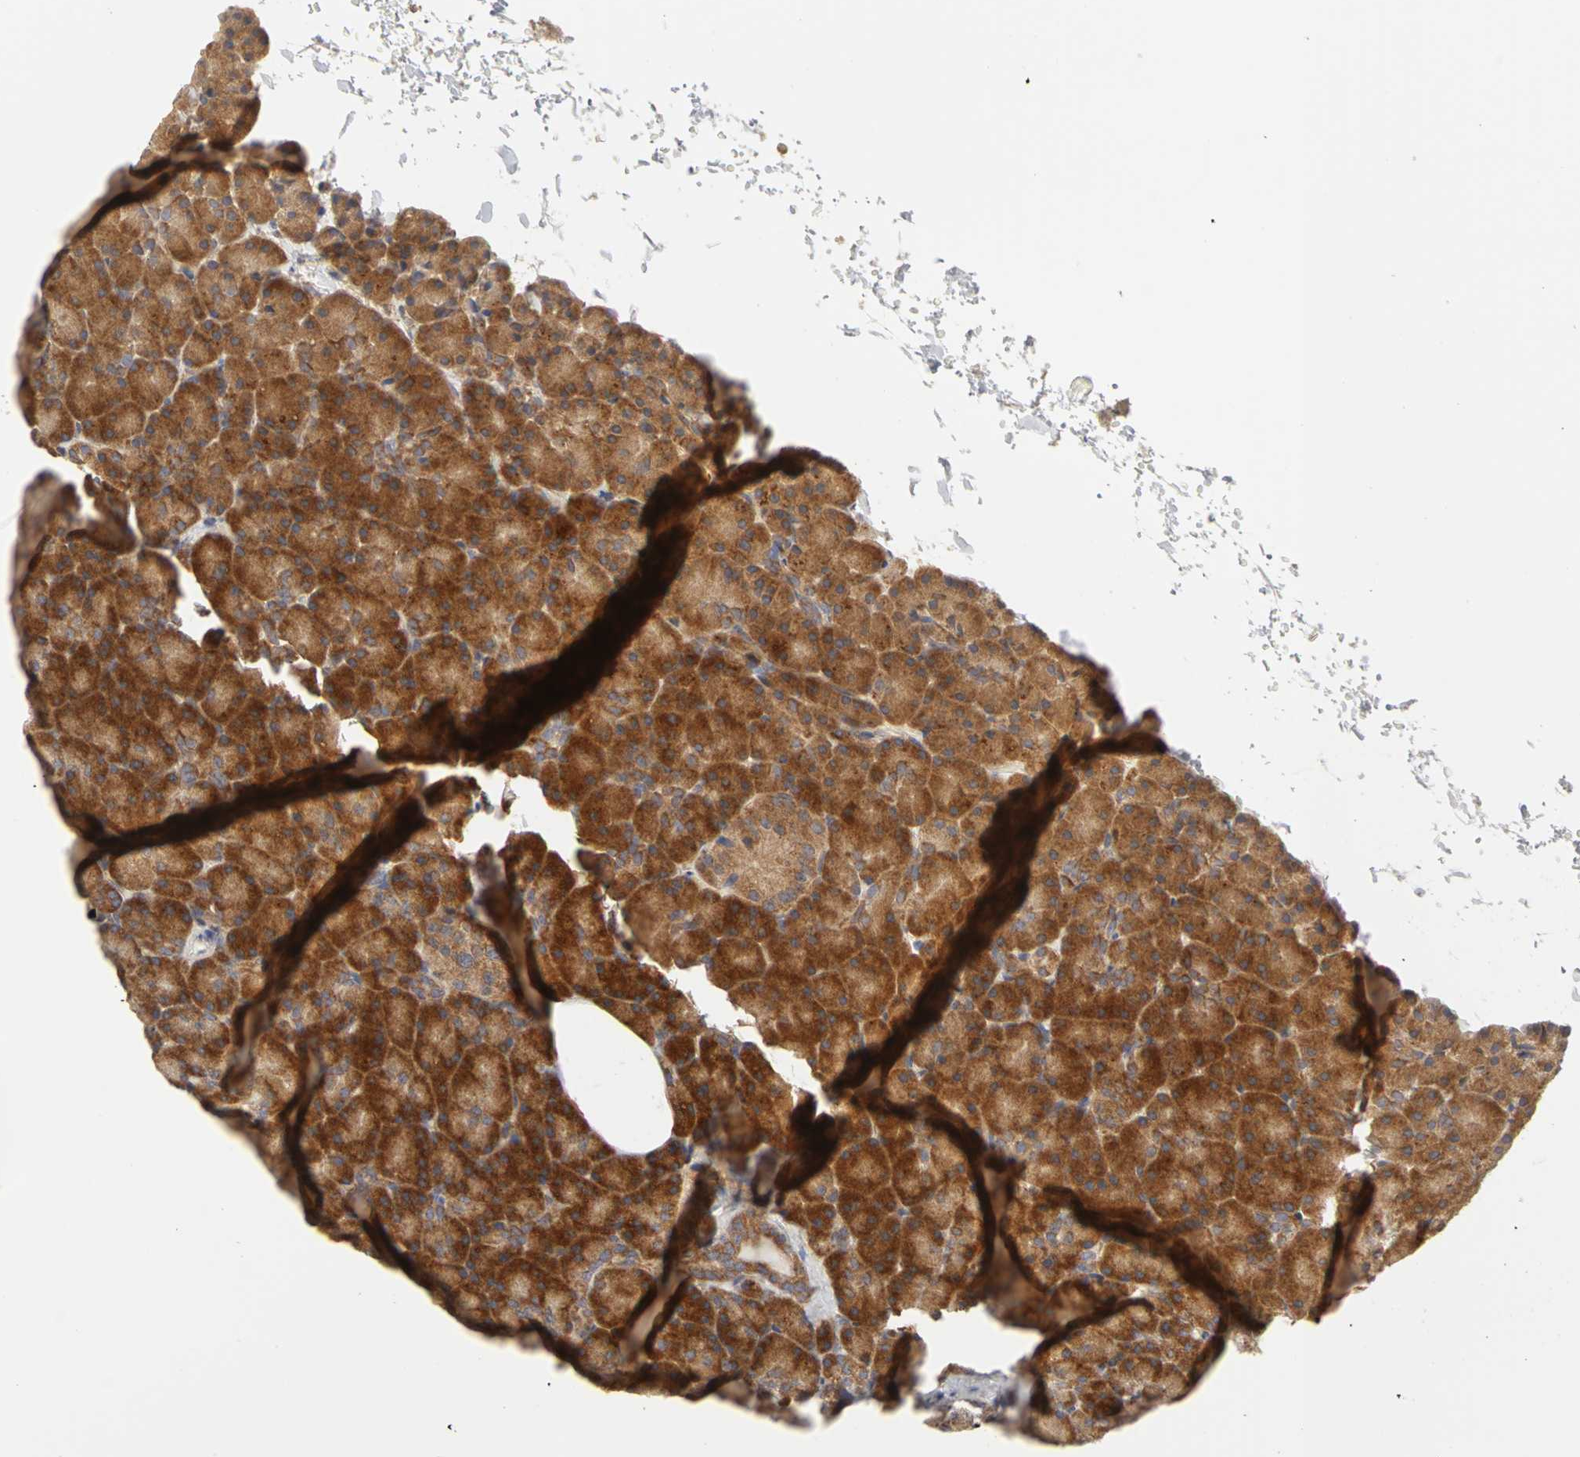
{"staining": {"intensity": "strong", "quantity": ">75%", "location": "cytoplasmic/membranous"}, "tissue": "pancreas", "cell_type": "Exocrine glandular cells", "image_type": "normal", "snomed": [{"axis": "morphology", "description": "Normal tissue, NOS"}, {"axis": "topography", "description": "Pancreas"}], "caption": "Strong cytoplasmic/membranous positivity is seen in approximately >75% of exocrine glandular cells in benign pancreas. (DAB (3,3'-diaminobenzidine) = brown stain, brightfield microscopy at high magnification).", "gene": "IRAK1", "patient": {"sex": "female", "age": 43}}